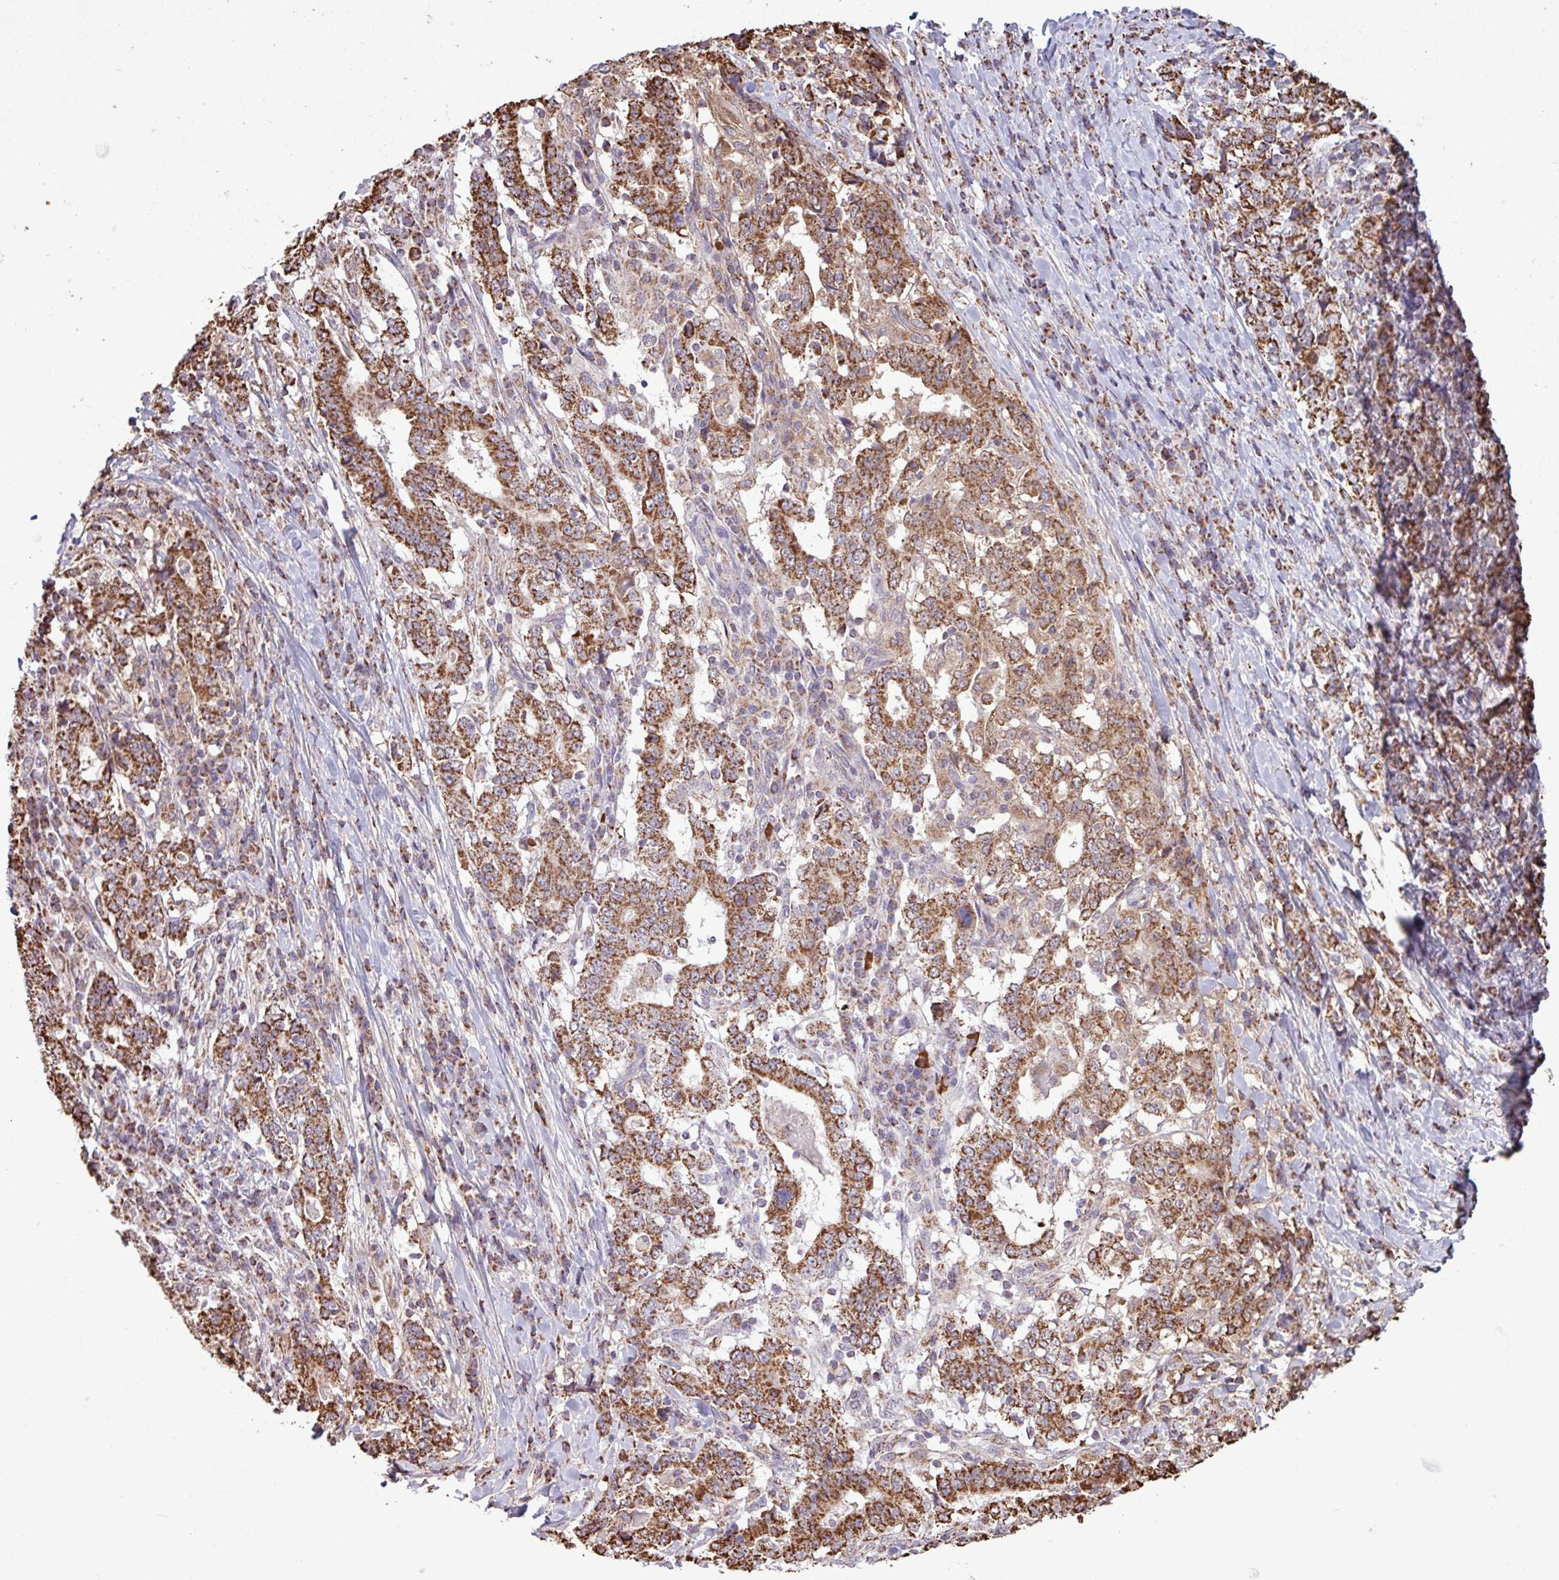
{"staining": {"intensity": "strong", "quantity": ">75%", "location": "cytoplasmic/membranous"}, "tissue": "stomach cancer", "cell_type": "Tumor cells", "image_type": "cancer", "snomed": [{"axis": "morphology", "description": "Normal tissue, NOS"}, {"axis": "morphology", "description": "Adenocarcinoma, NOS"}, {"axis": "topography", "description": "Stomach, upper"}, {"axis": "topography", "description": "Stomach"}], "caption": "Human stomach adenocarcinoma stained with a protein marker displays strong staining in tumor cells.", "gene": "ALG8", "patient": {"sex": "male", "age": 59}}